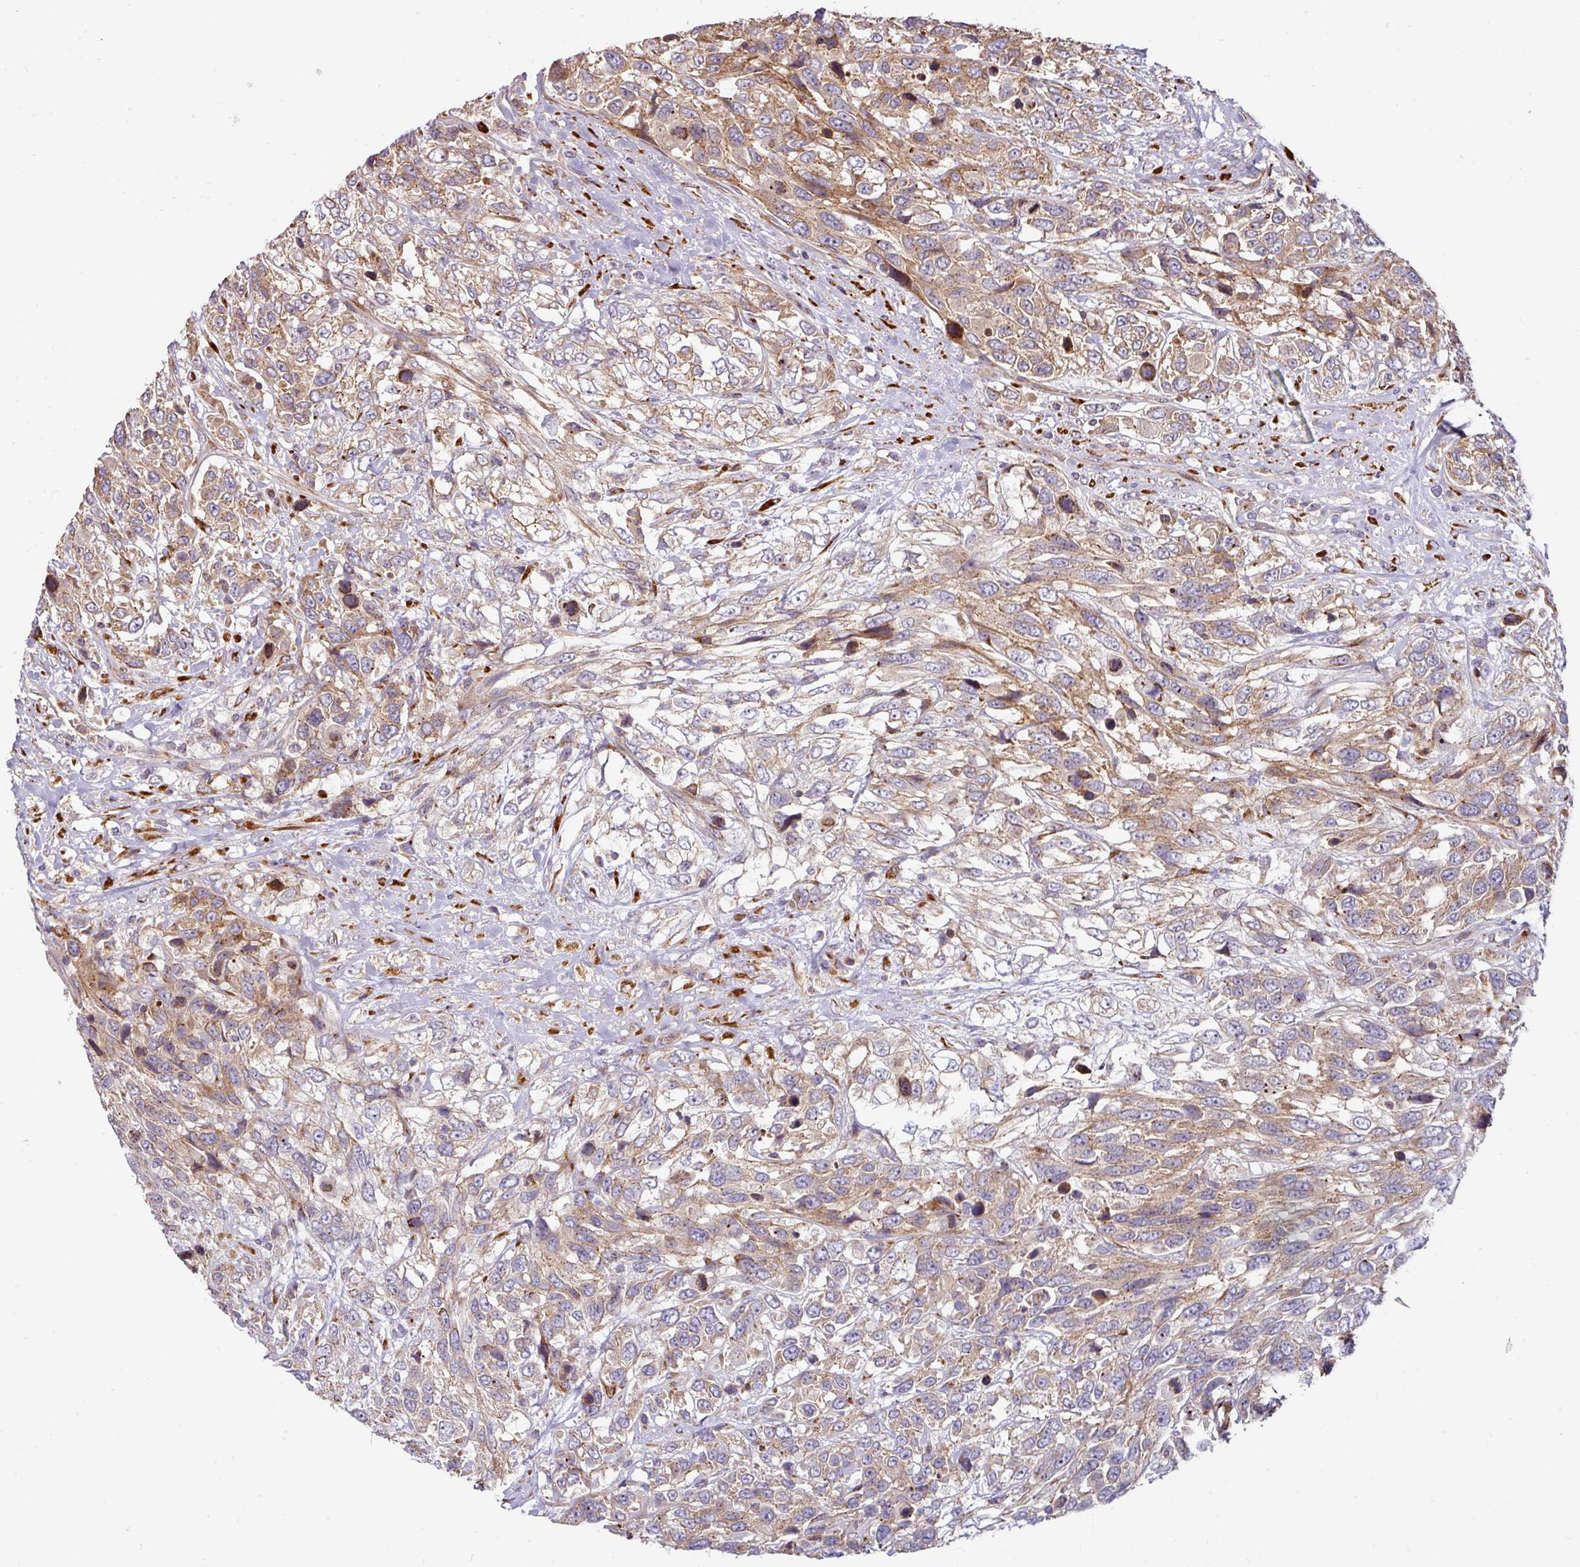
{"staining": {"intensity": "moderate", "quantity": "25%-75%", "location": "cytoplasmic/membranous"}, "tissue": "urothelial cancer", "cell_type": "Tumor cells", "image_type": "cancer", "snomed": [{"axis": "morphology", "description": "Urothelial carcinoma, High grade"}, {"axis": "topography", "description": "Urinary bladder"}], "caption": "Immunohistochemistry micrograph of neoplastic tissue: human urothelial cancer stained using immunohistochemistry exhibits medium levels of moderate protein expression localized specifically in the cytoplasmic/membranous of tumor cells, appearing as a cytoplasmic/membranous brown color.", "gene": "CASP2", "patient": {"sex": "female", "age": 70}}